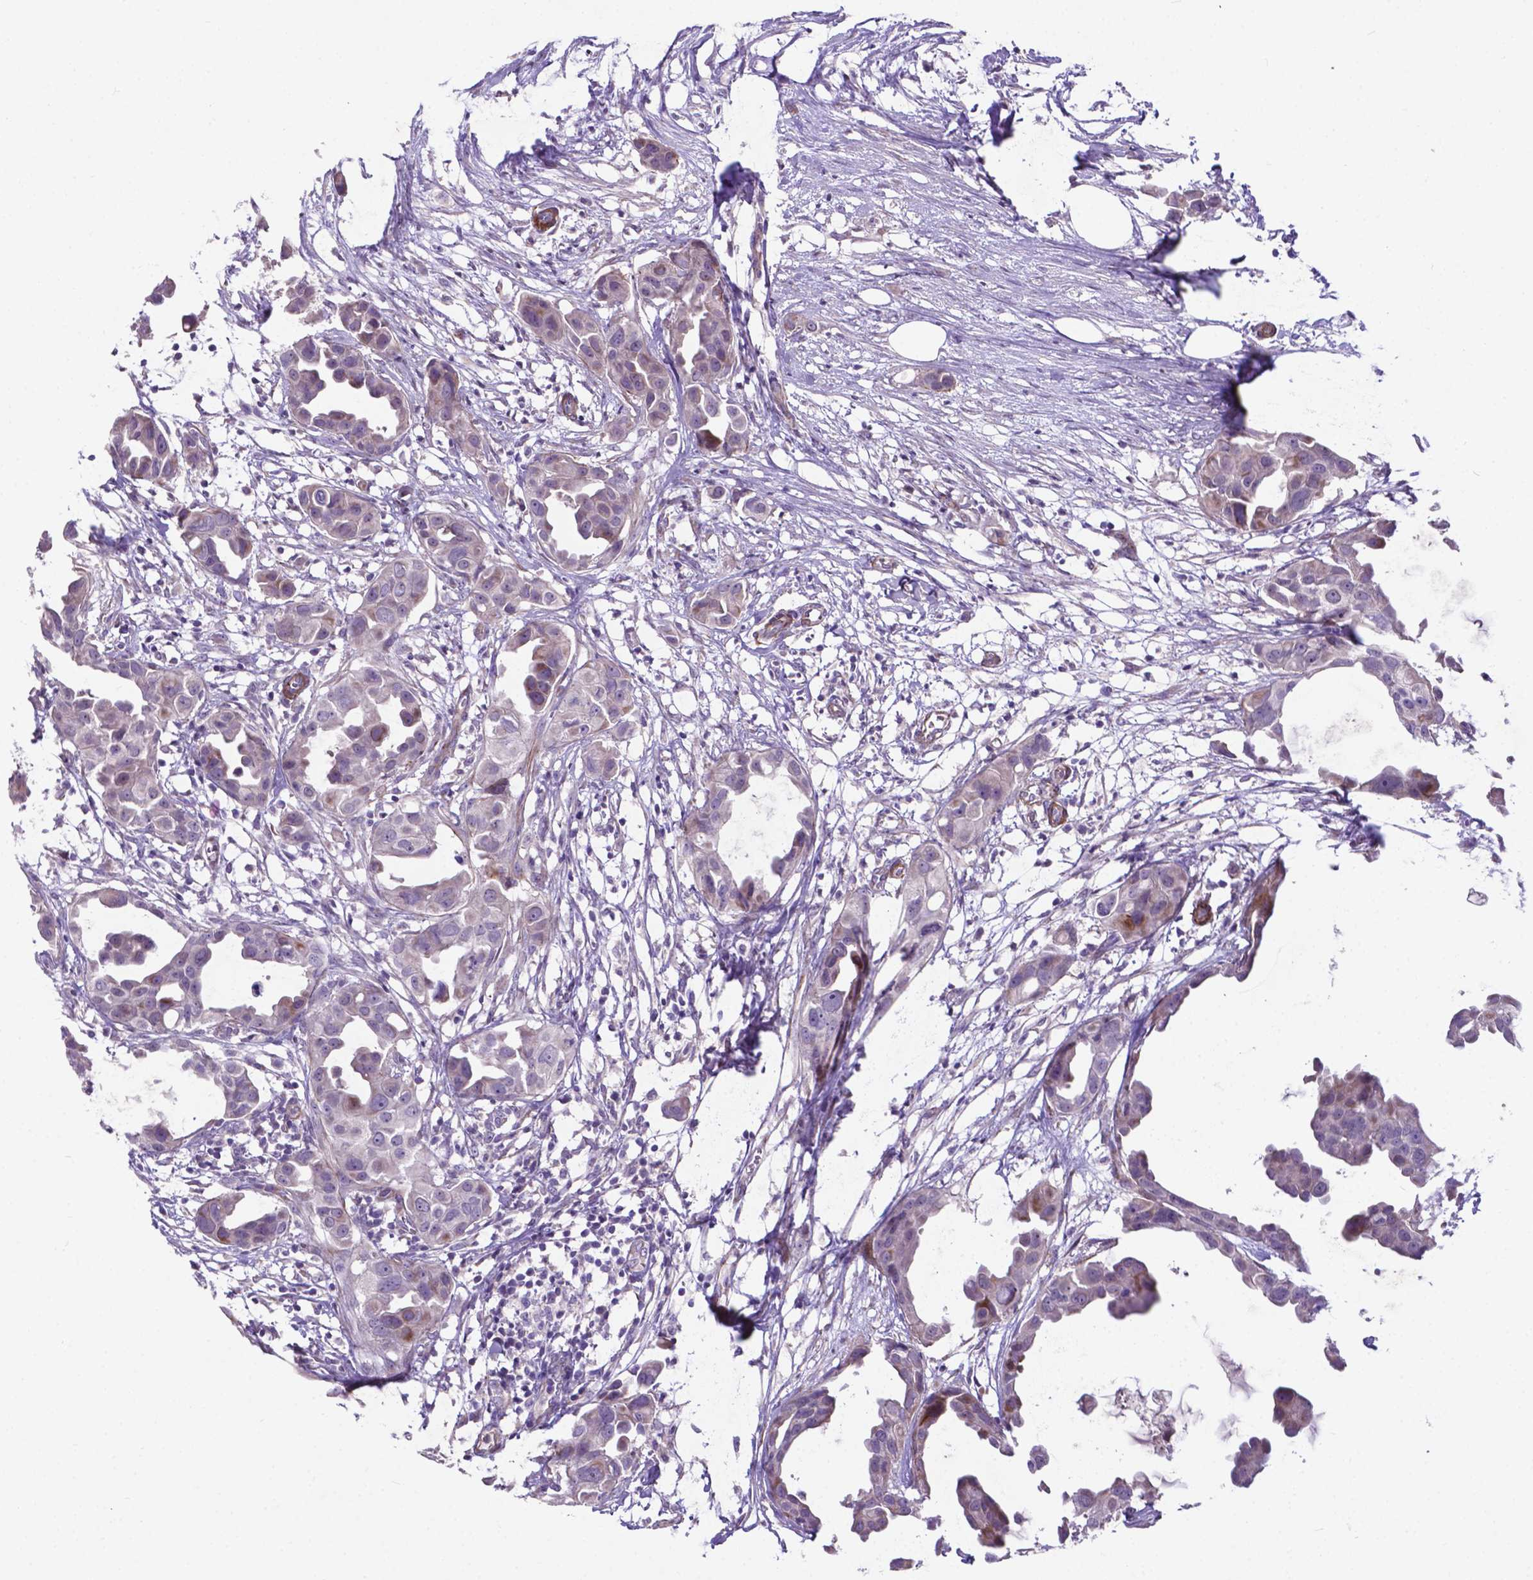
{"staining": {"intensity": "negative", "quantity": "none", "location": "none"}, "tissue": "breast cancer", "cell_type": "Tumor cells", "image_type": "cancer", "snomed": [{"axis": "morphology", "description": "Duct carcinoma"}, {"axis": "topography", "description": "Breast"}], "caption": "A high-resolution image shows immunohistochemistry staining of breast cancer, which displays no significant positivity in tumor cells.", "gene": "PFKFB4", "patient": {"sex": "female", "age": 38}}